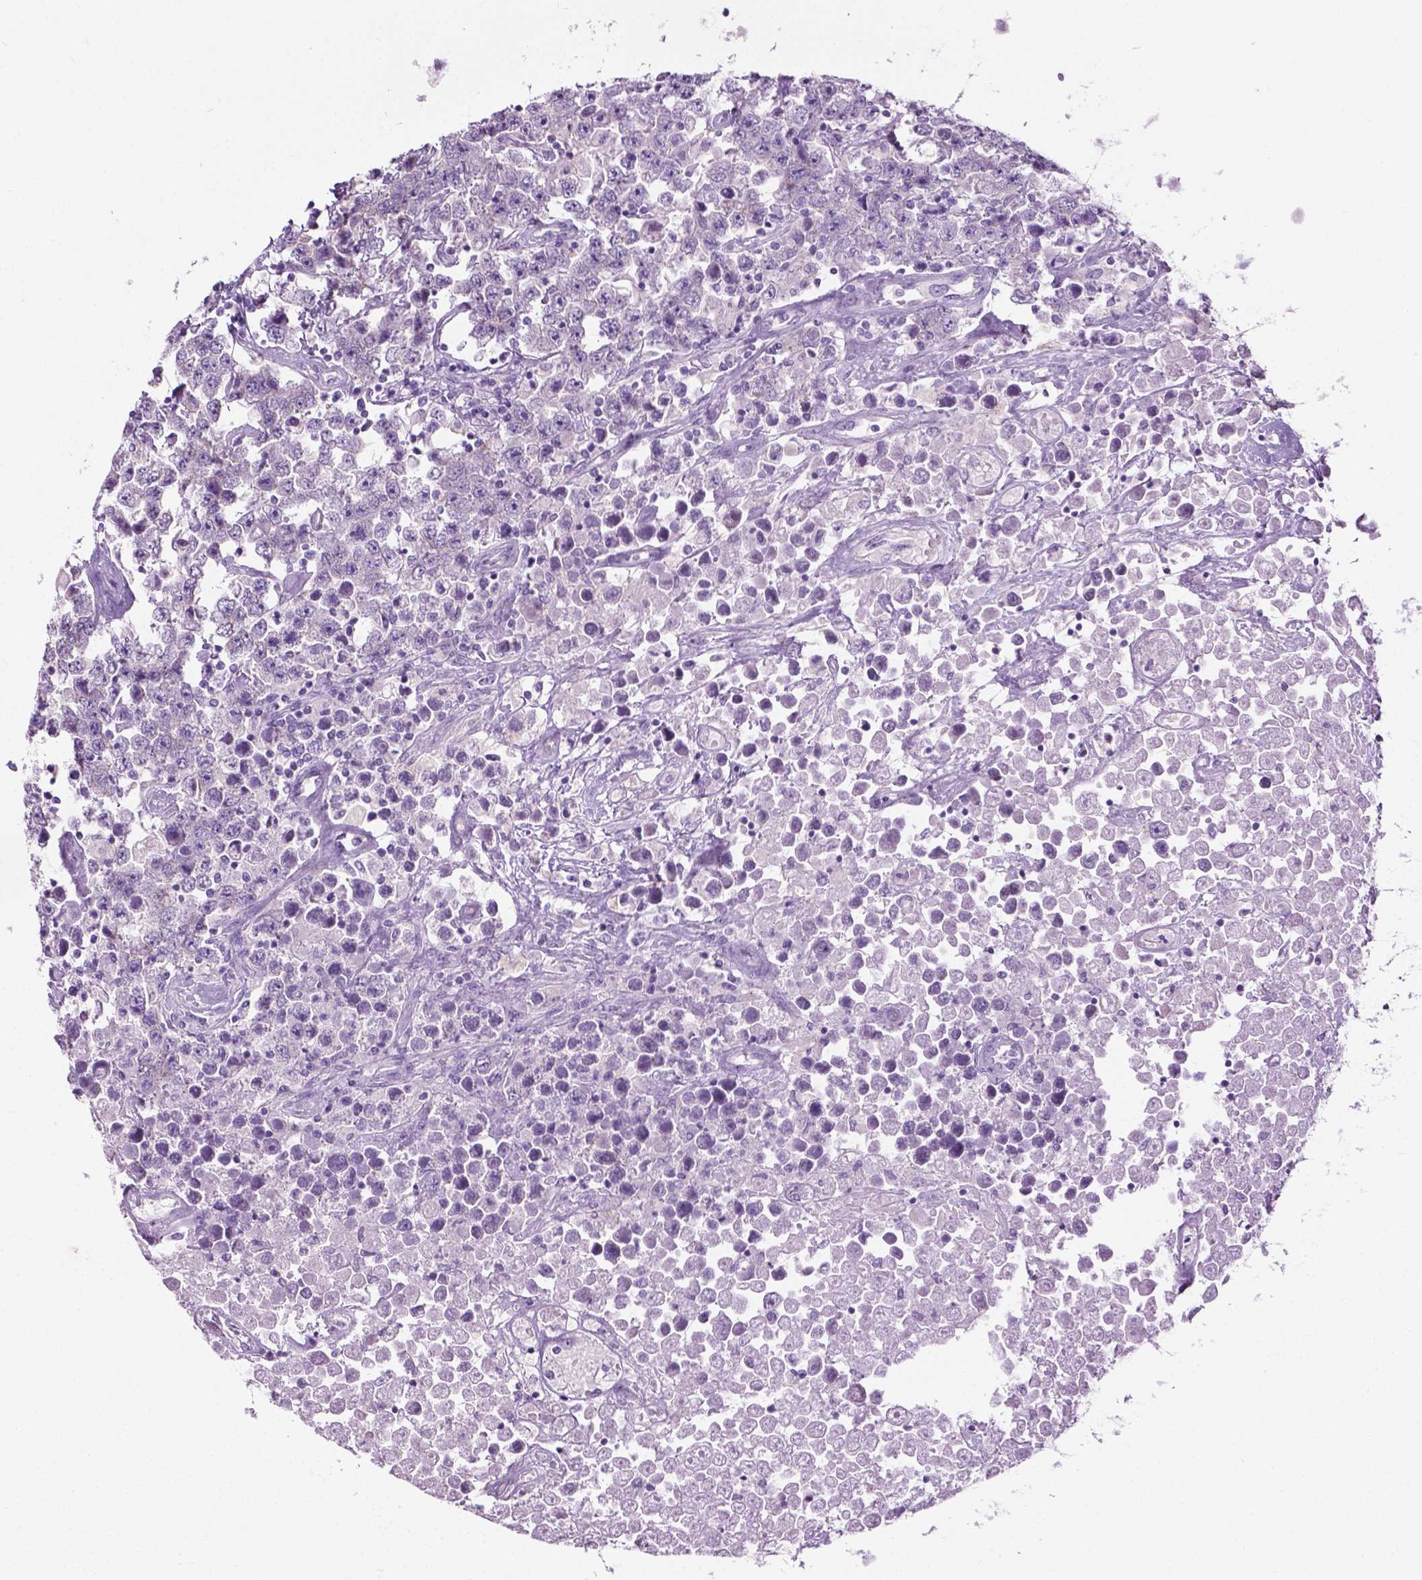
{"staining": {"intensity": "negative", "quantity": "none", "location": "none"}, "tissue": "testis cancer", "cell_type": "Tumor cells", "image_type": "cancer", "snomed": [{"axis": "morphology", "description": "Seminoma, NOS"}, {"axis": "topography", "description": "Testis"}], "caption": "This is an IHC micrograph of testis cancer. There is no staining in tumor cells.", "gene": "SPECC1L", "patient": {"sex": "male", "age": 52}}